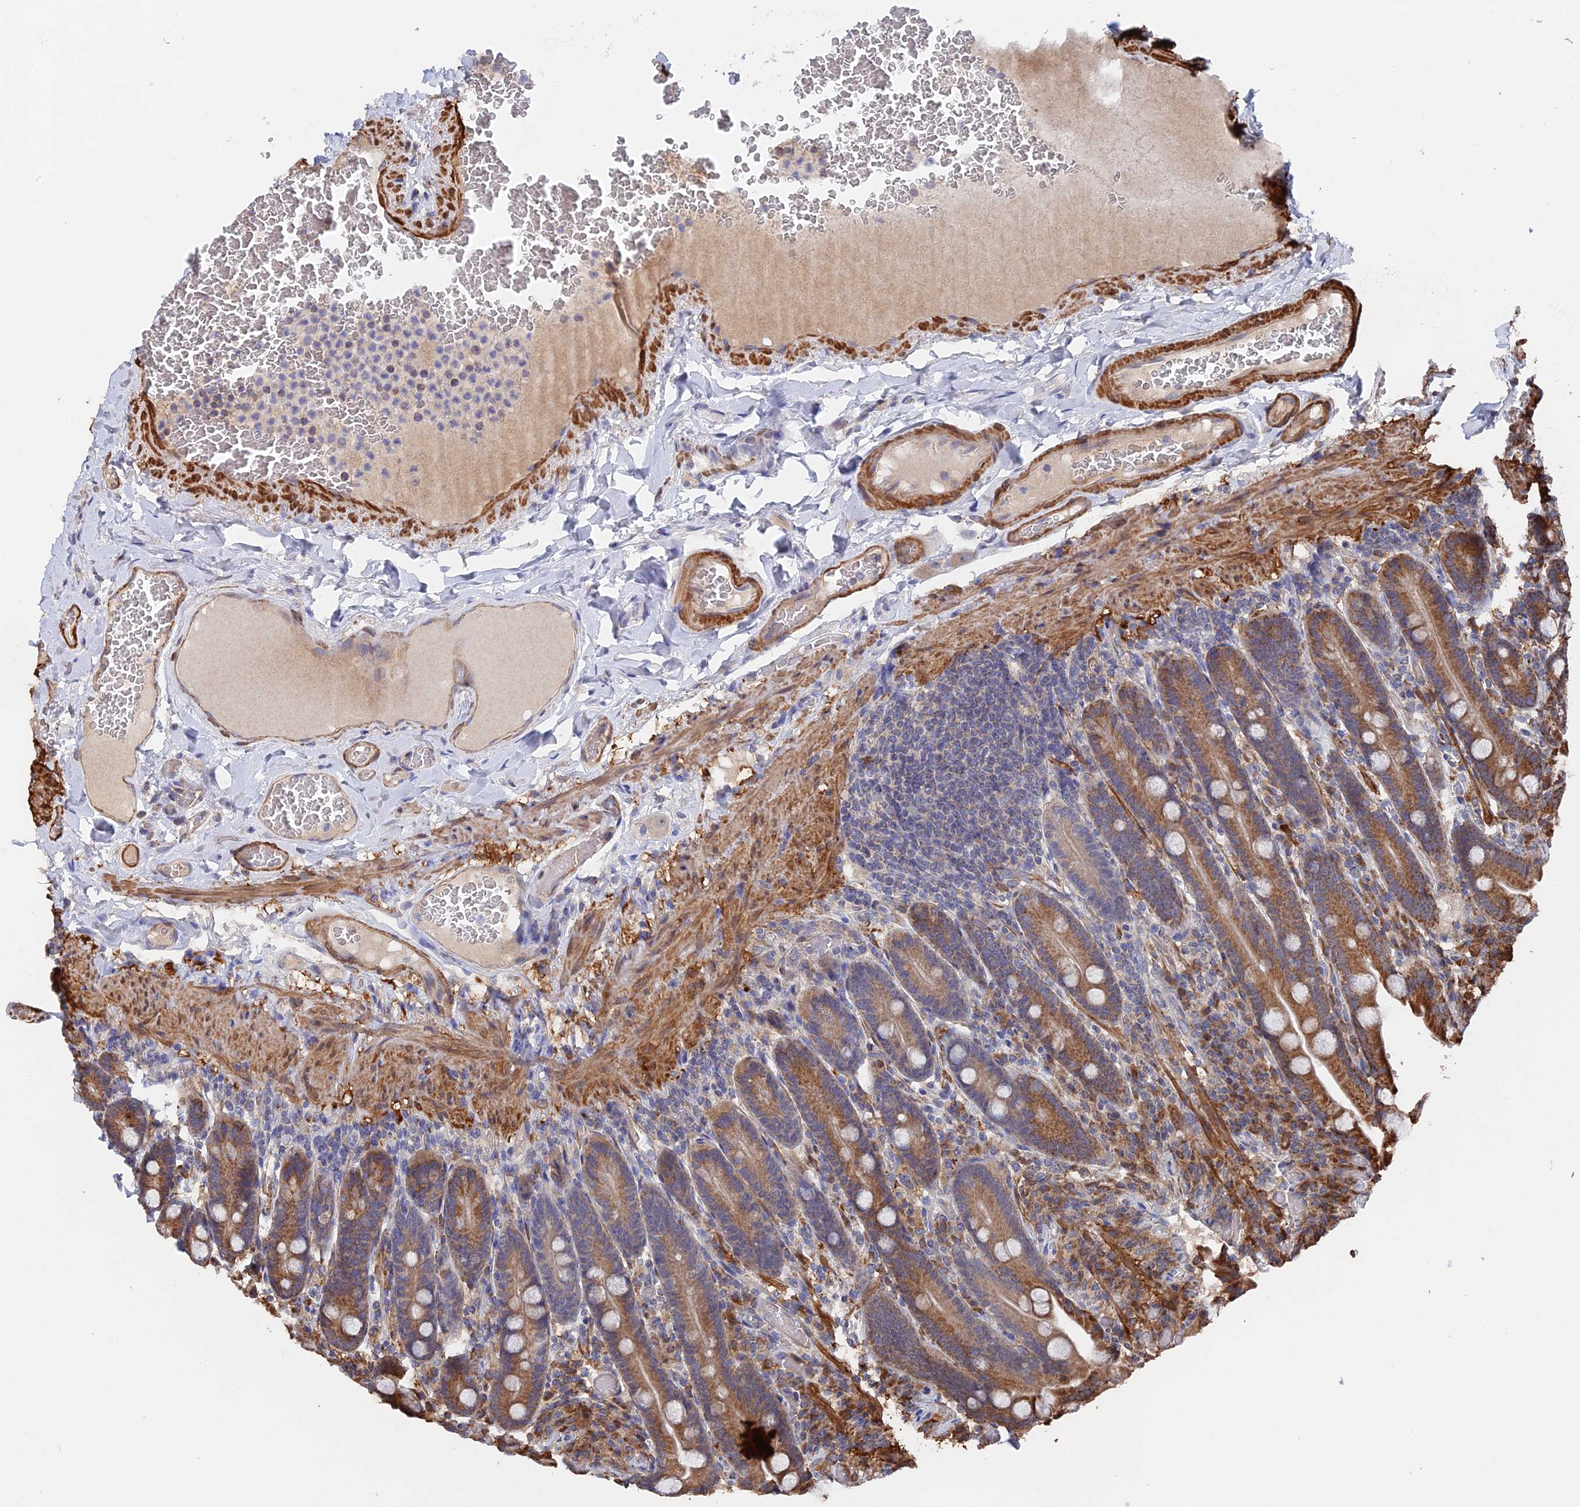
{"staining": {"intensity": "moderate", "quantity": ">75%", "location": "cytoplasmic/membranous"}, "tissue": "duodenum", "cell_type": "Glandular cells", "image_type": "normal", "snomed": [{"axis": "morphology", "description": "Normal tissue, NOS"}, {"axis": "topography", "description": "Duodenum"}], "caption": "A brown stain labels moderate cytoplasmic/membranous expression of a protein in glandular cells of unremarkable duodenum. Nuclei are stained in blue.", "gene": "ZNF320", "patient": {"sex": "female", "age": 62}}